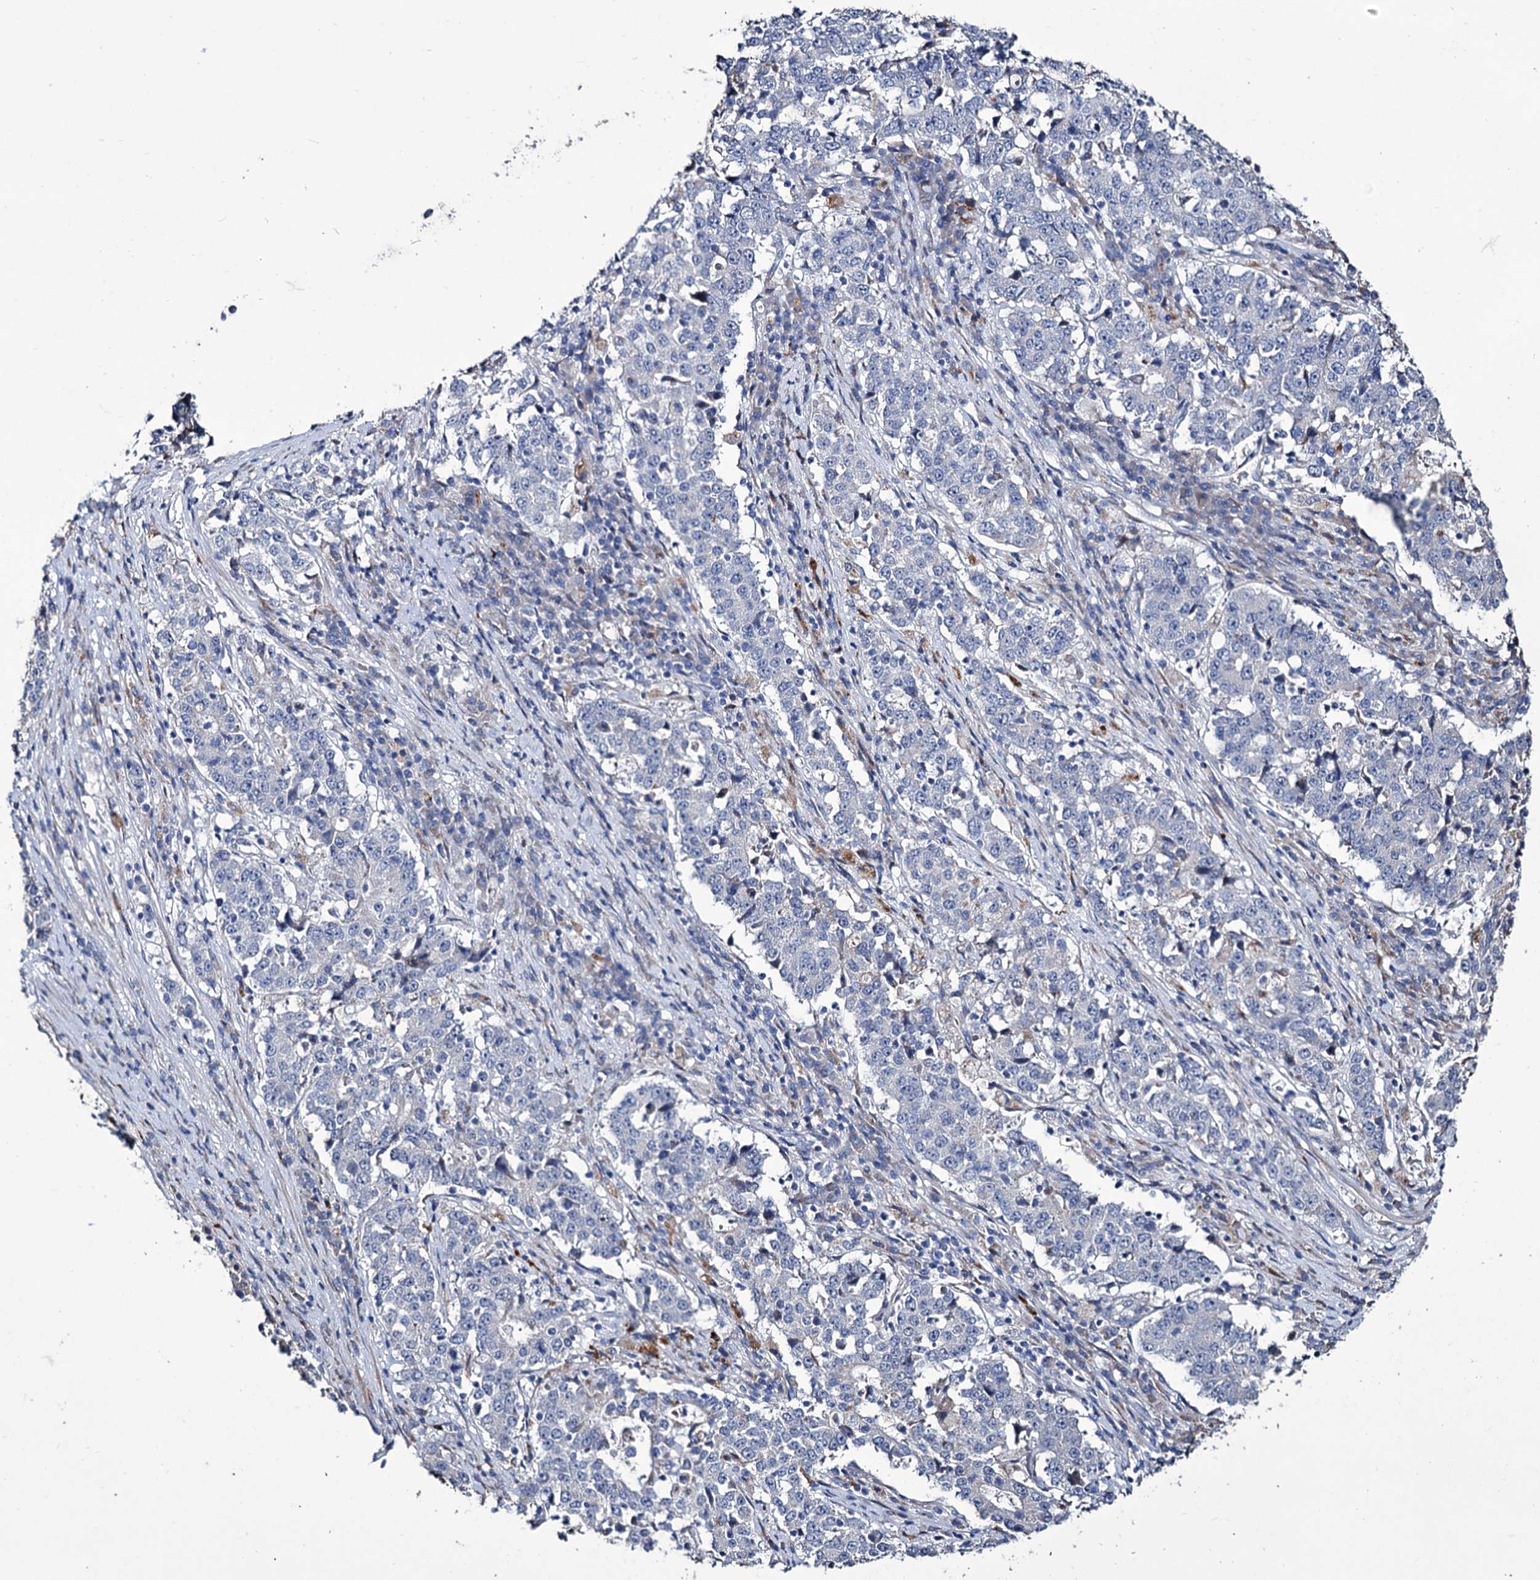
{"staining": {"intensity": "negative", "quantity": "none", "location": "none"}, "tissue": "stomach cancer", "cell_type": "Tumor cells", "image_type": "cancer", "snomed": [{"axis": "morphology", "description": "Adenocarcinoma, NOS"}, {"axis": "topography", "description": "Stomach"}], "caption": "Immunohistochemistry of adenocarcinoma (stomach) demonstrates no staining in tumor cells. (Brightfield microscopy of DAB IHC at high magnification).", "gene": "TUBGCP5", "patient": {"sex": "male", "age": 59}}